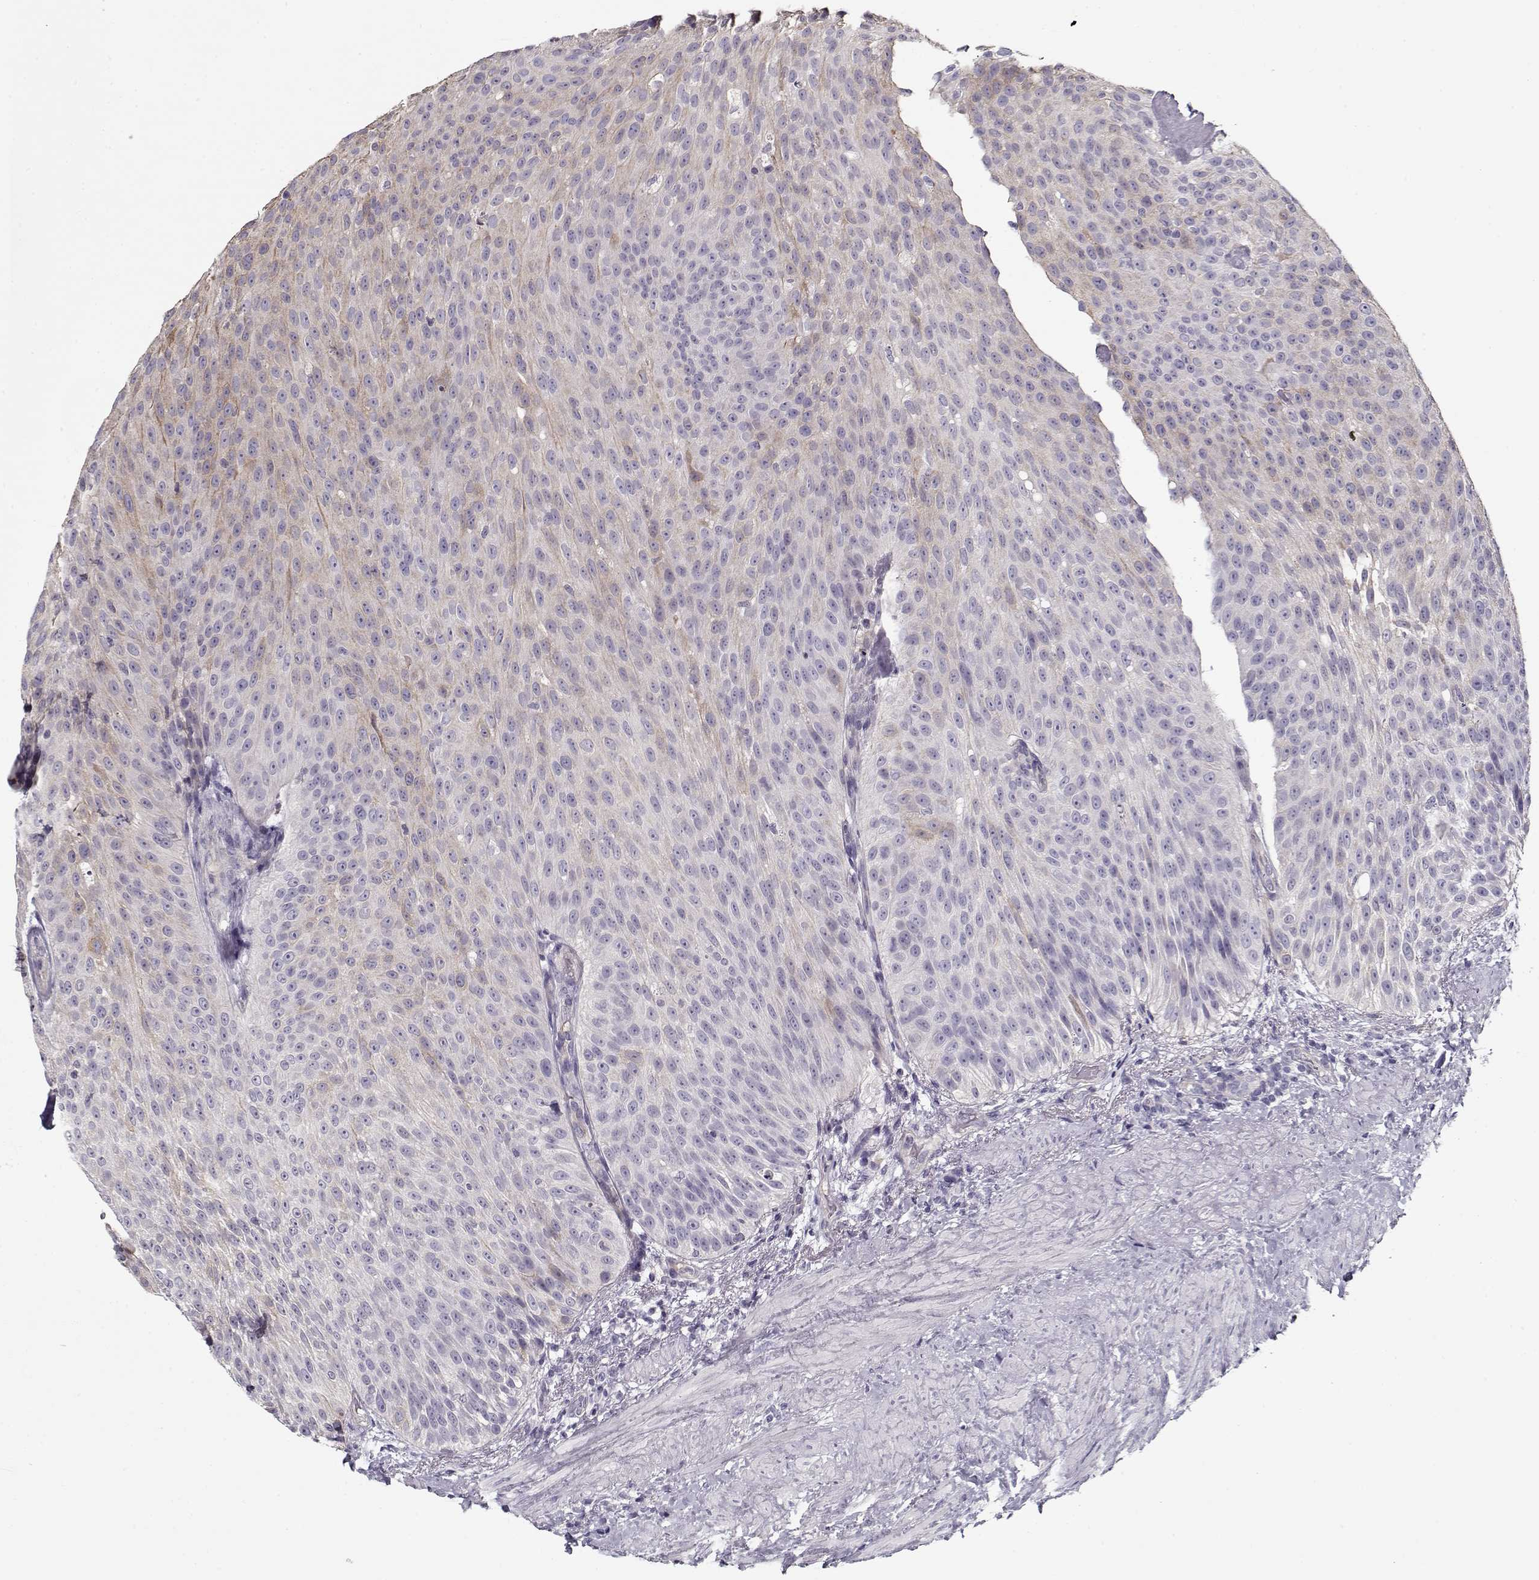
{"staining": {"intensity": "weak", "quantity": "<25%", "location": "cytoplasmic/membranous"}, "tissue": "urothelial cancer", "cell_type": "Tumor cells", "image_type": "cancer", "snomed": [{"axis": "morphology", "description": "Urothelial carcinoma, Low grade"}, {"axis": "topography", "description": "Urinary bladder"}], "caption": "There is no significant staining in tumor cells of urothelial cancer.", "gene": "CCDC136", "patient": {"sex": "male", "age": 78}}